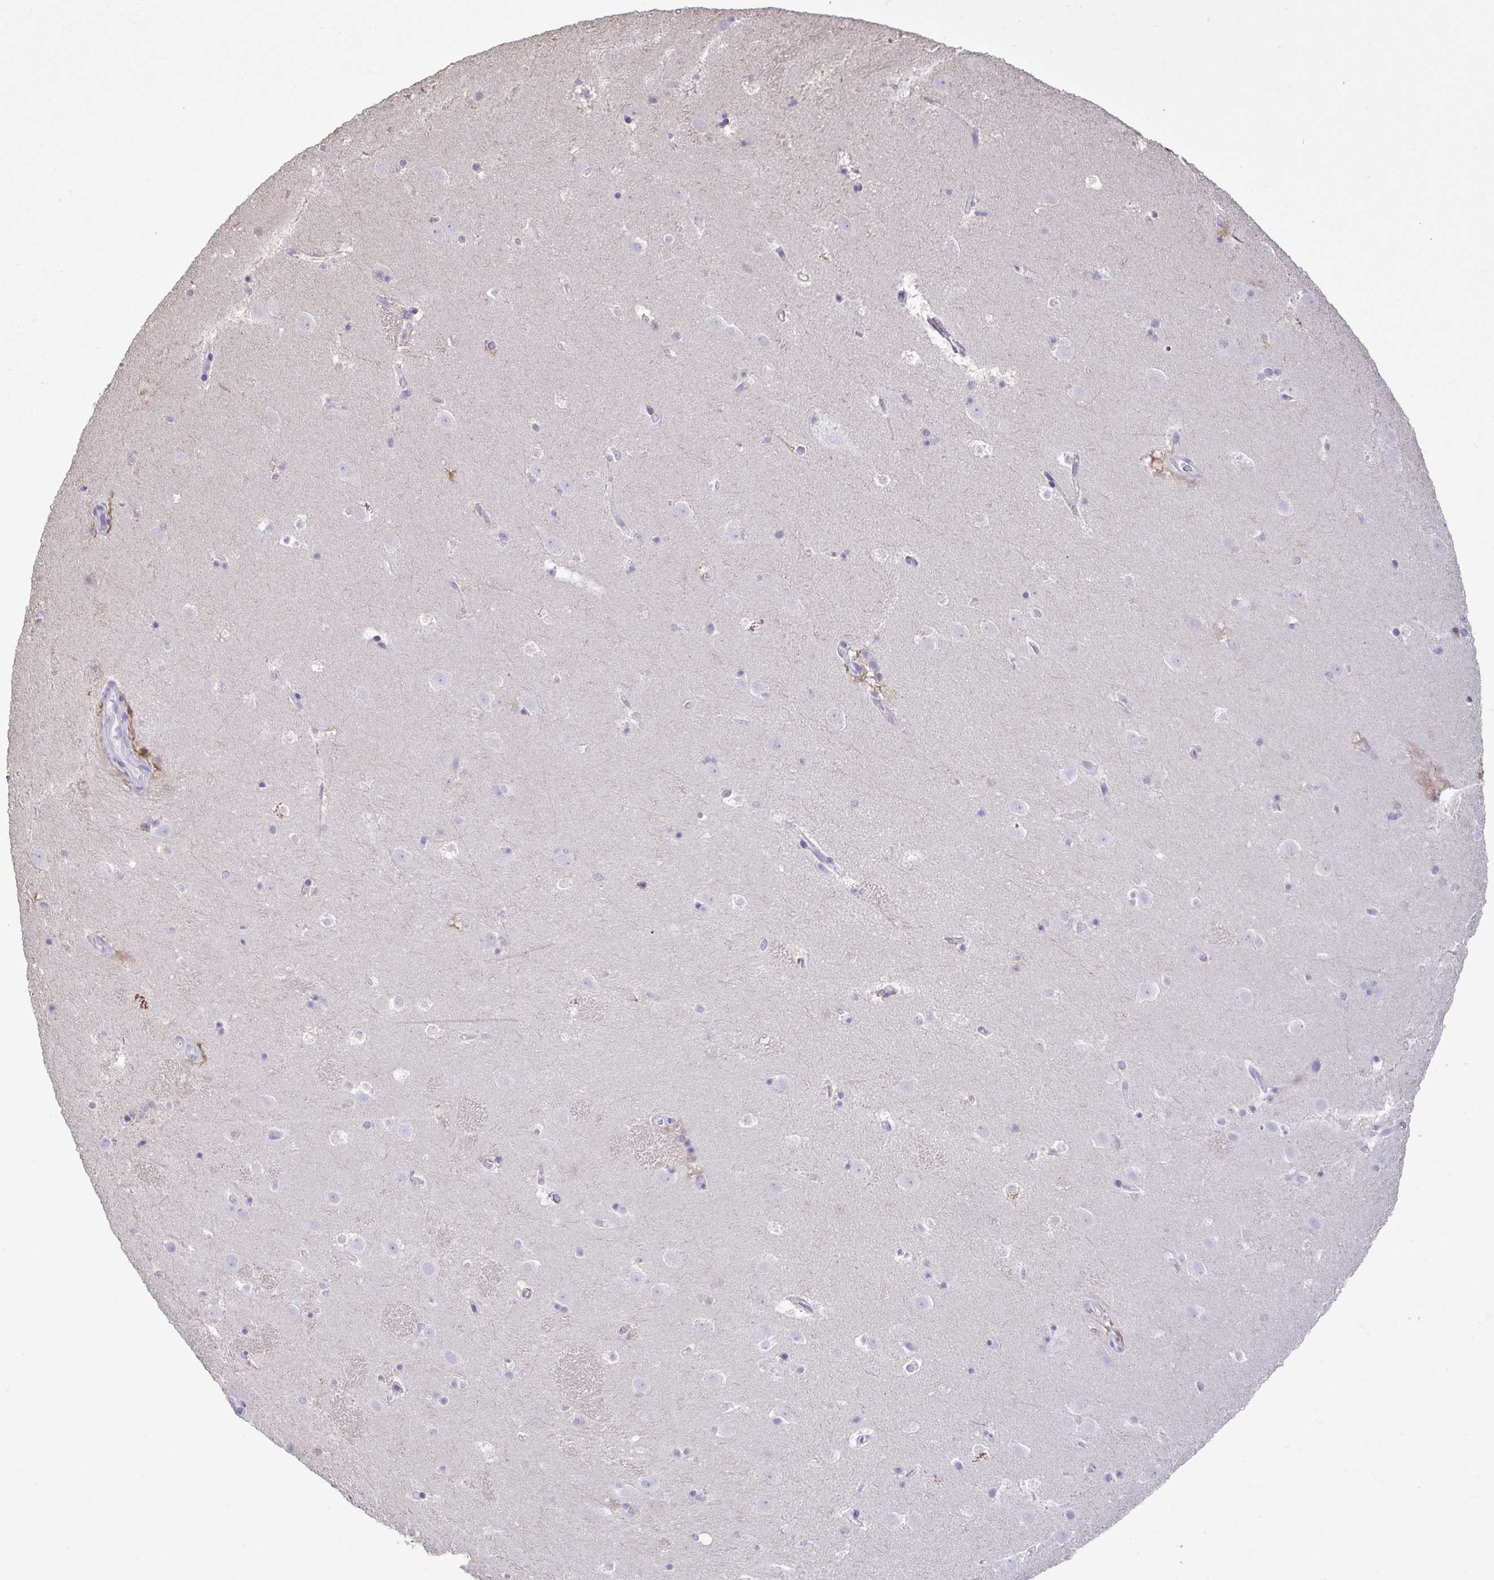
{"staining": {"intensity": "negative", "quantity": "none", "location": "none"}, "tissue": "caudate", "cell_type": "Glial cells", "image_type": "normal", "snomed": [{"axis": "morphology", "description": "Normal tissue, NOS"}, {"axis": "topography", "description": "Lateral ventricle wall"}], "caption": "The immunohistochemistry image has no significant positivity in glial cells of caudate. Brightfield microscopy of IHC stained with DAB (3,3'-diaminobenzidine) (brown) and hematoxylin (blue), captured at high magnification.", "gene": "ONECUT2", "patient": {"sex": "male", "age": 37}}